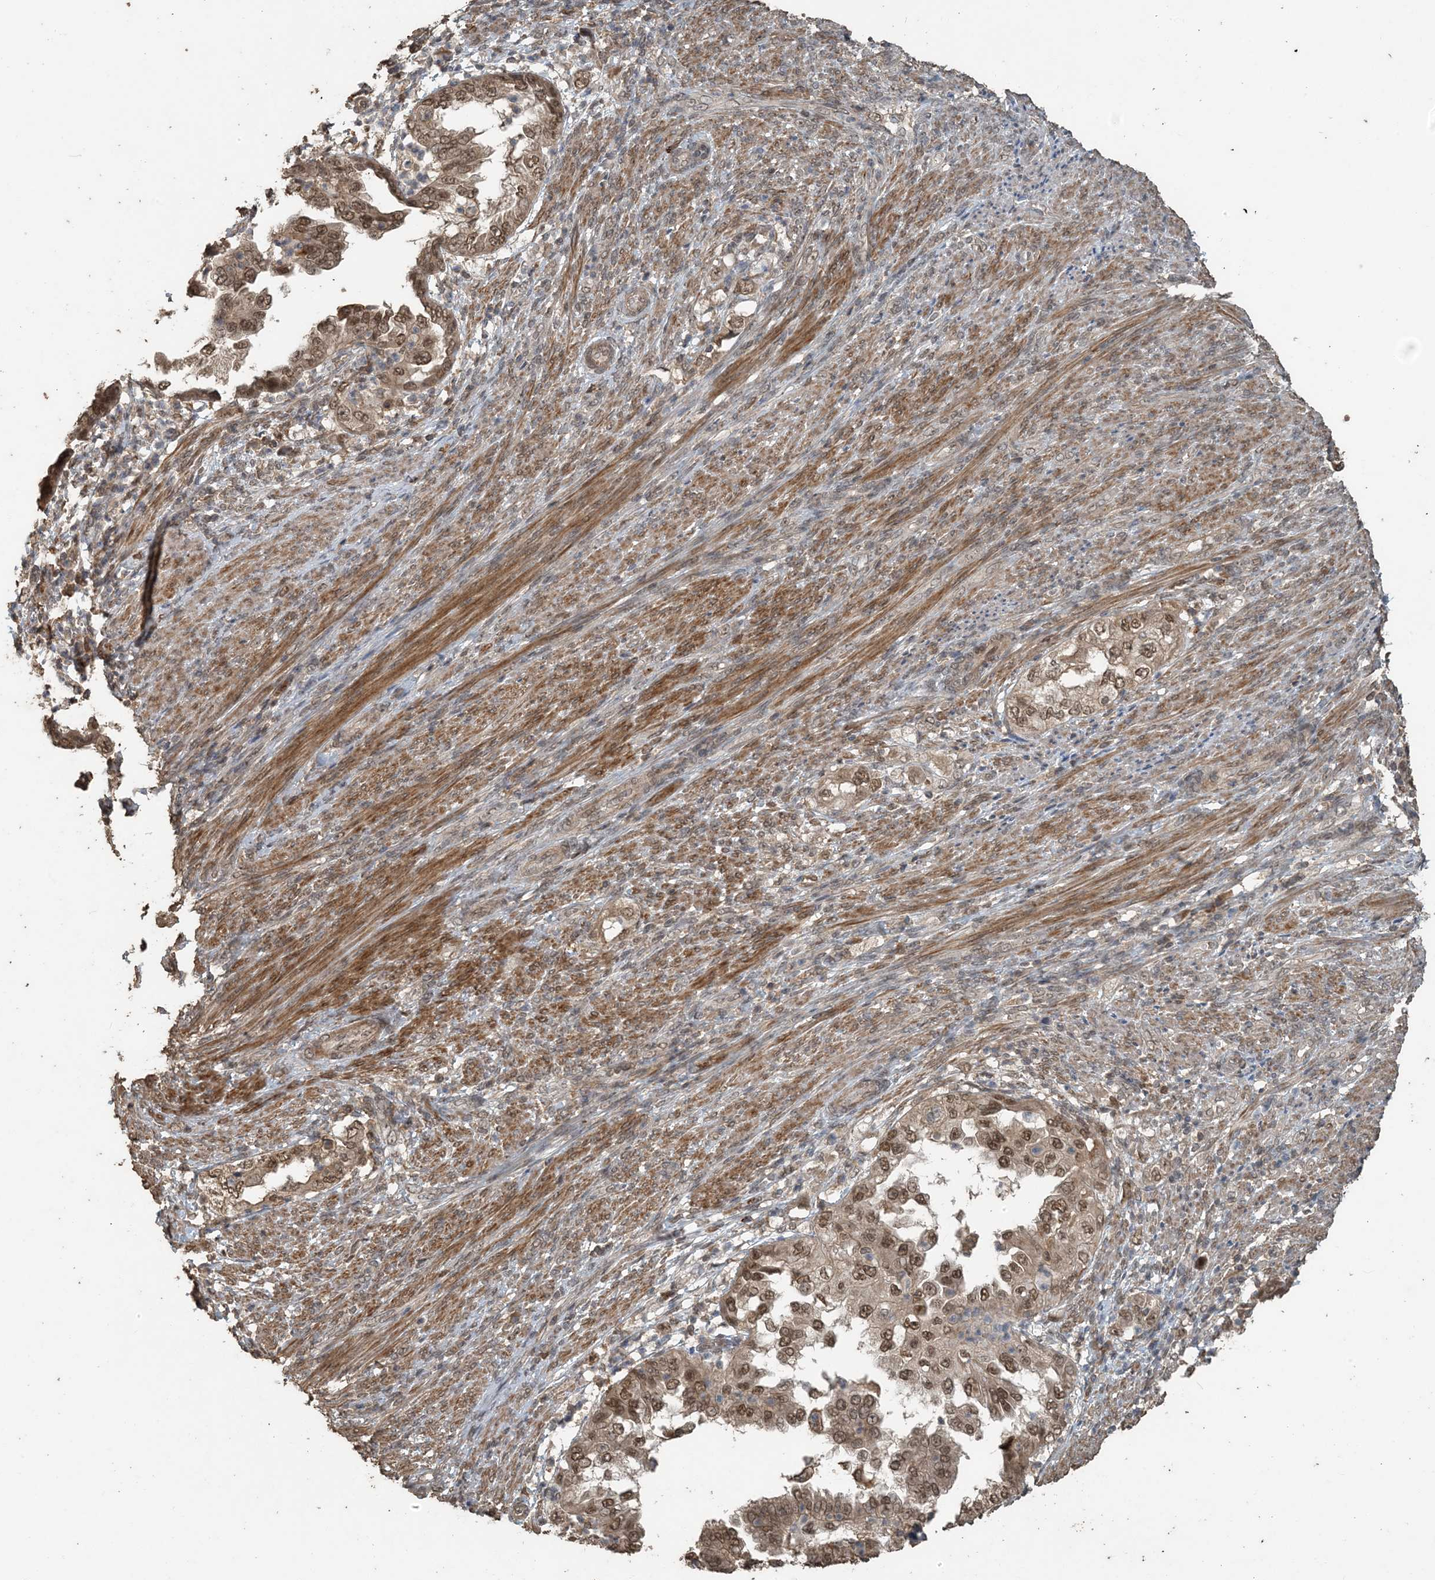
{"staining": {"intensity": "moderate", "quantity": ">75%", "location": "cytoplasmic/membranous,nuclear"}, "tissue": "endometrial cancer", "cell_type": "Tumor cells", "image_type": "cancer", "snomed": [{"axis": "morphology", "description": "Adenocarcinoma, NOS"}, {"axis": "topography", "description": "Endometrium"}], "caption": "Approximately >75% of tumor cells in human endometrial adenocarcinoma display moderate cytoplasmic/membranous and nuclear protein positivity as visualized by brown immunohistochemical staining.", "gene": "ZC3H12A", "patient": {"sex": "female", "age": 85}}